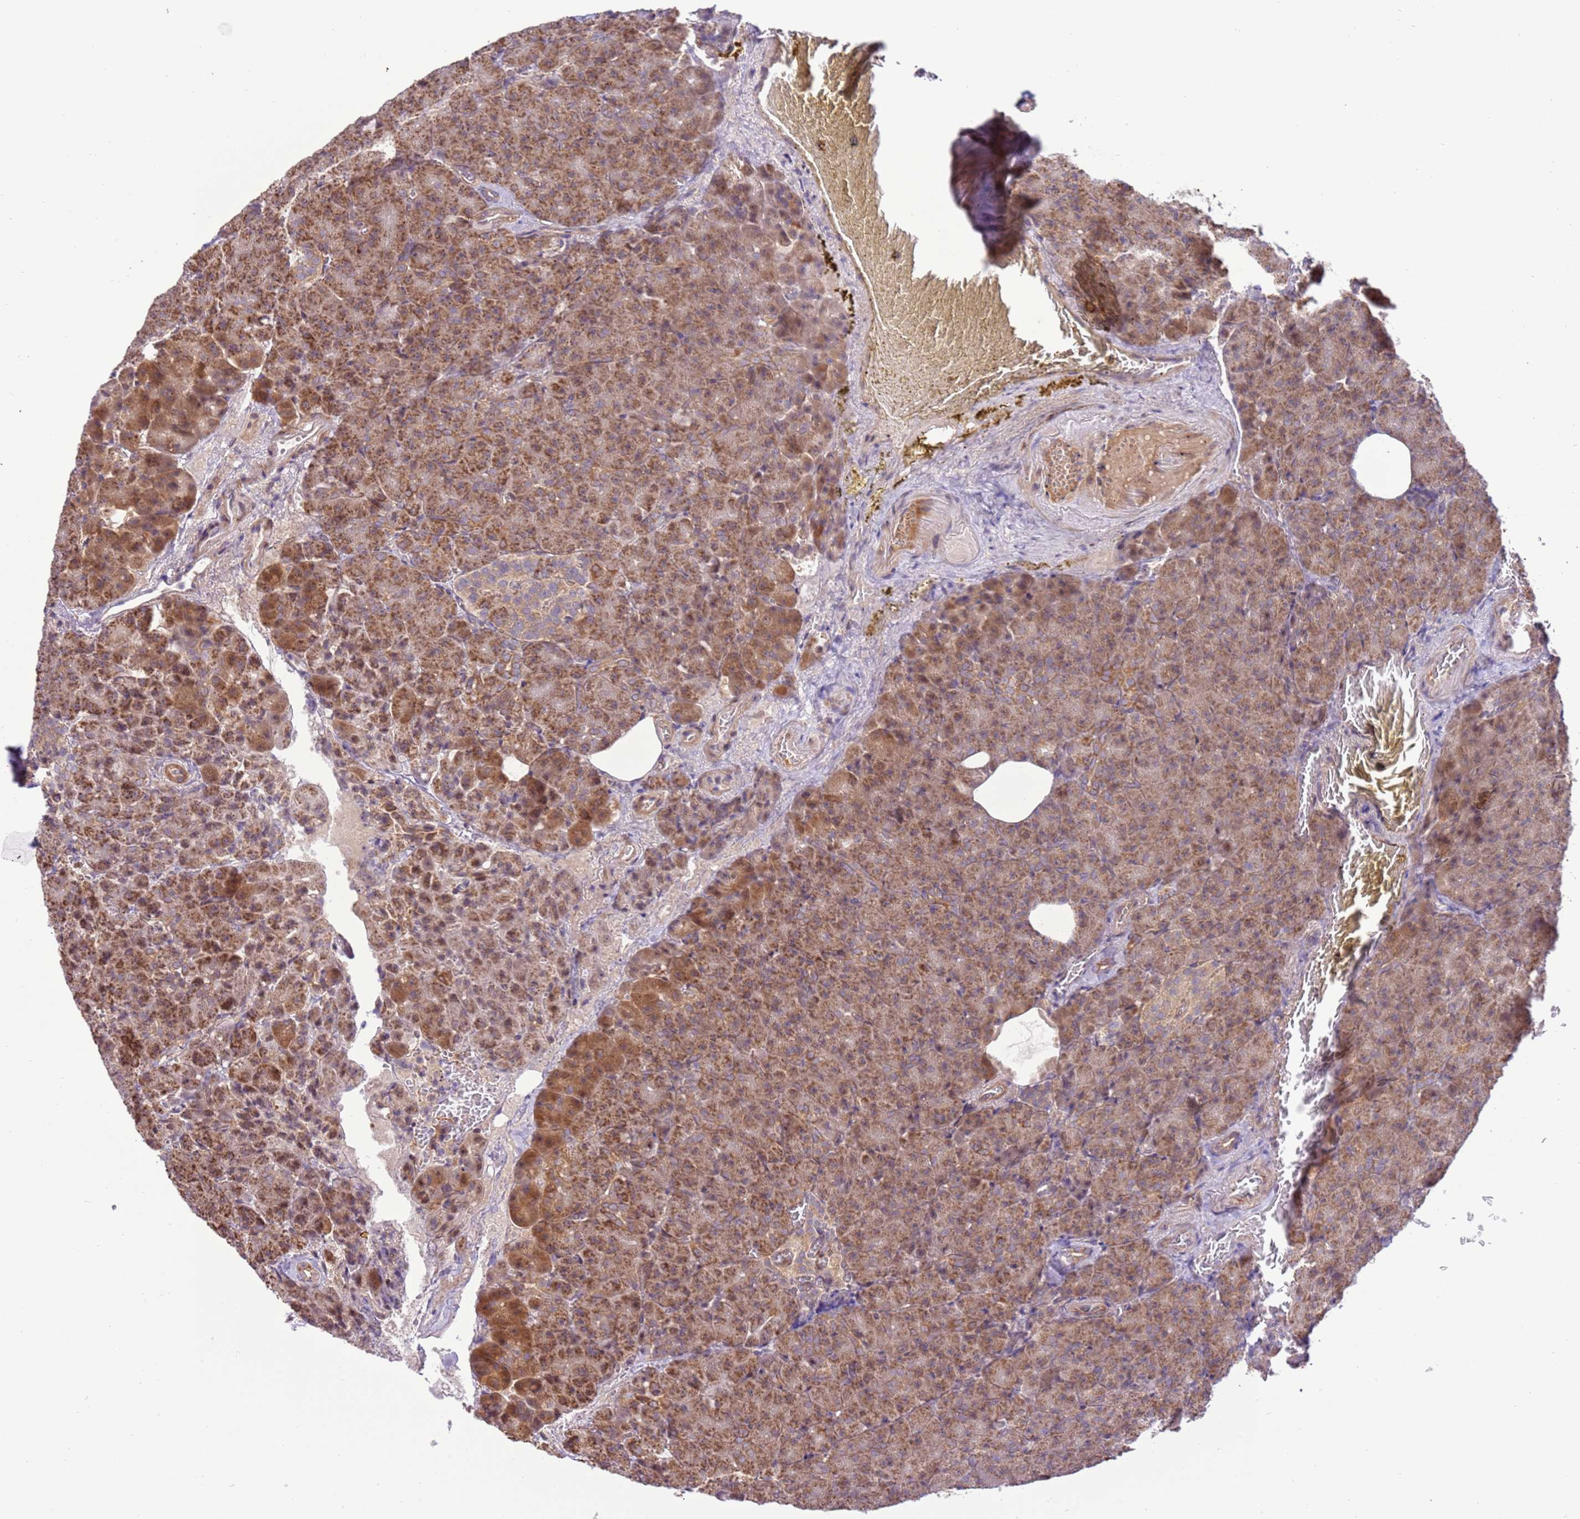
{"staining": {"intensity": "moderate", "quantity": ">75%", "location": "cytoplasmic/membranous,nuclear"}, "tissue": "pancreas", "cell_type": "Exocrine glandular cells", "image_type": "normal", "snomed": [{"axis": "morphology", "description": "Normal tissue, NOS"}, {"axis": "topography", "description": "Pancreas"}], "caption": "Immunohistochemical staining of normal pancreas reveals moderate cytoplasmic/membranous,nuclear protein positivity in approximately >75% of exocrine glandular cells. Using DAB (3,3'-diaminobenzidine) (brown) and hematoxylin (blue) stains, captured at high magnification using brightfield microscopy.", "gene": "SCARA3", "patient": {"sex": "female", "age": 74}}